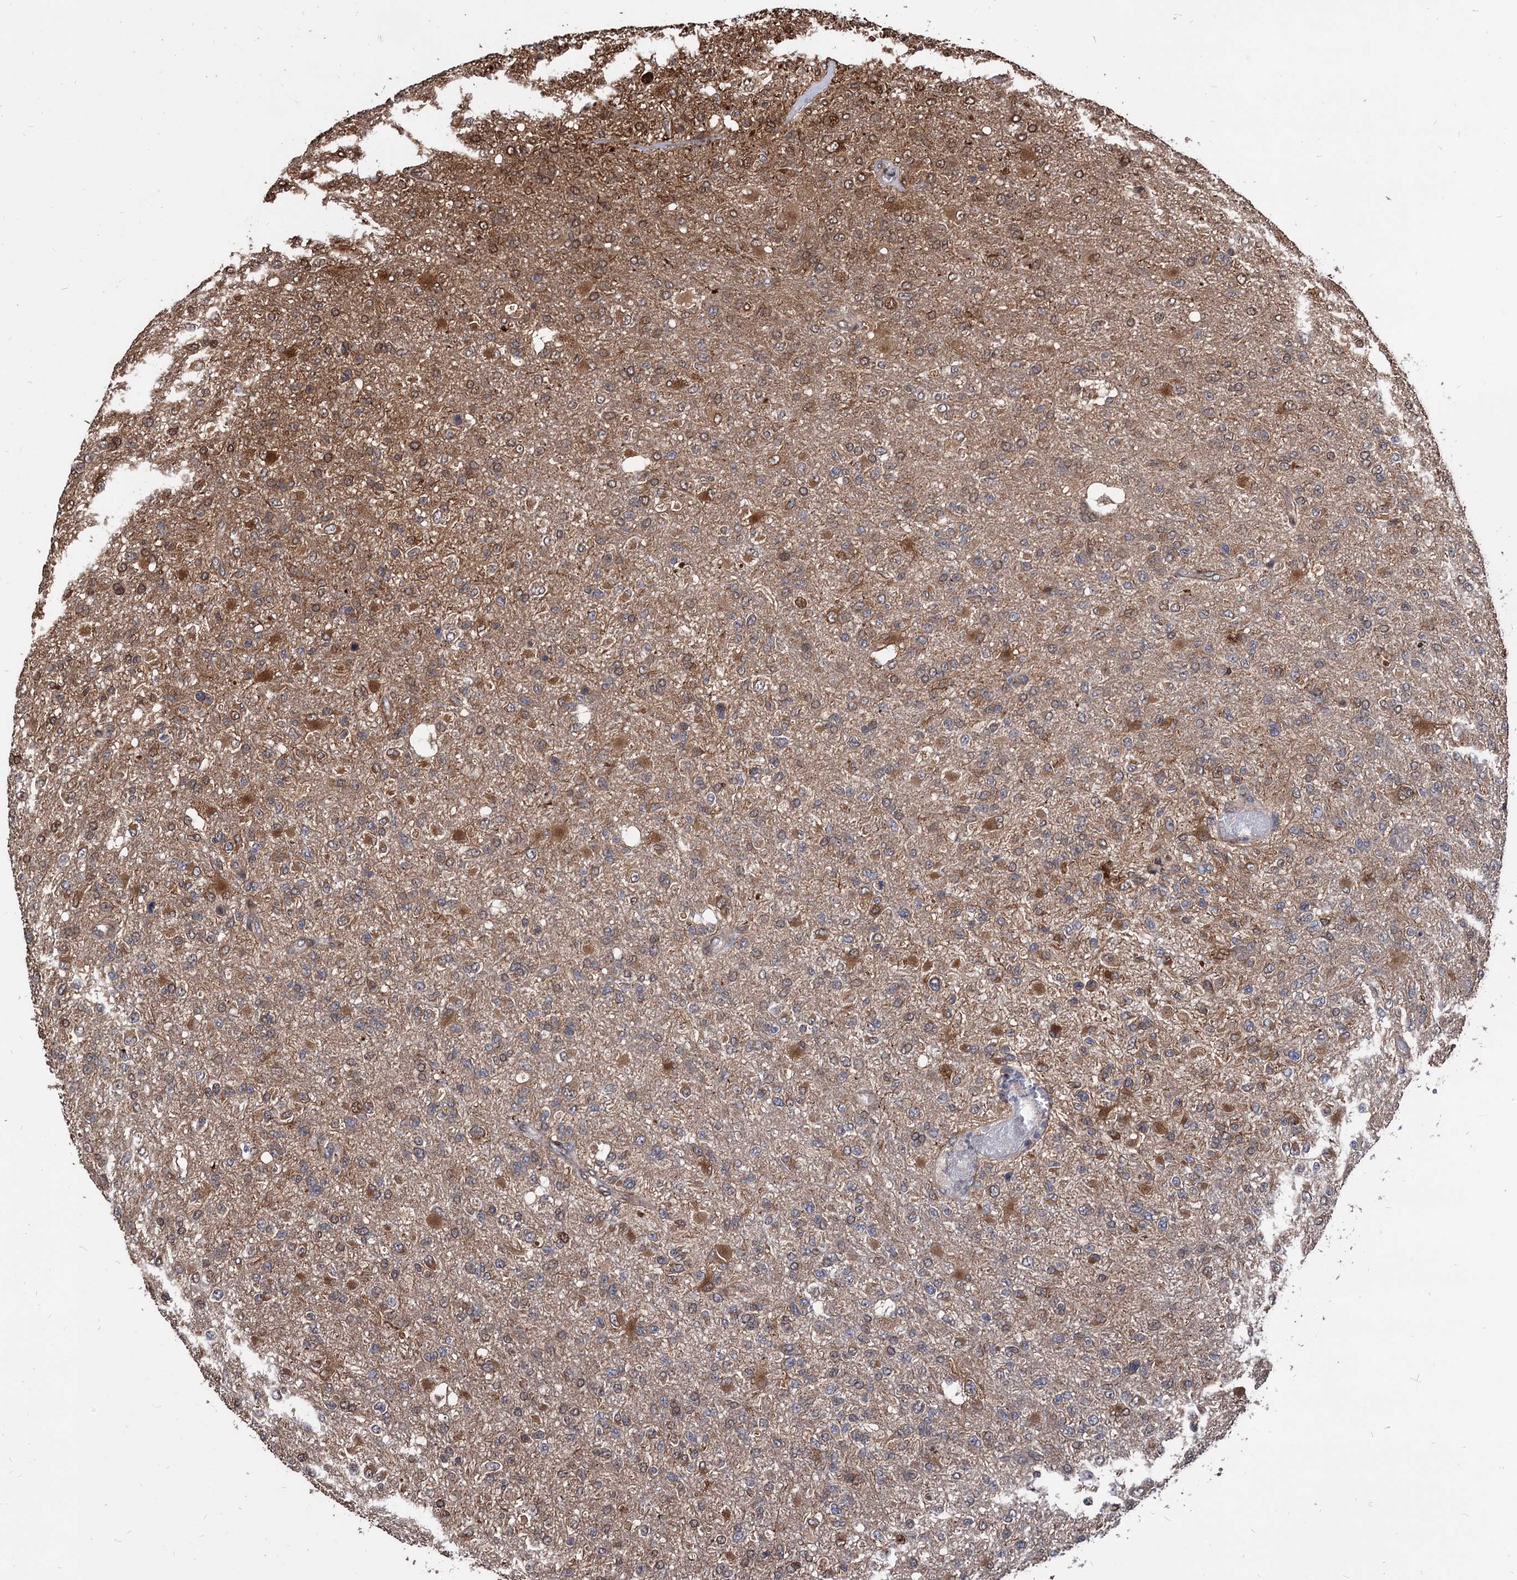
{"staining": {"intensity": "weak", "quantity": "25%-75%", "location": "cytoplasmic/membranous"}, "tissue": "glioma", "cell_type": "Tumor cells", "image_type": "cancer", "snomed": [{"axis": "morphology", "description": "Glioma, malignant, High grade"}, {"axis": "topography", "description": "Brain"}], "caption": "Immunohistochemistry (IHC) of malignant glioma (high-grade) displays low levels of weak cytoplasmic/membranous positivity in about 25%-75% of tumor cells.", "gene": "ANKRD12", "patient": {"sex": "female", "age": 74}}